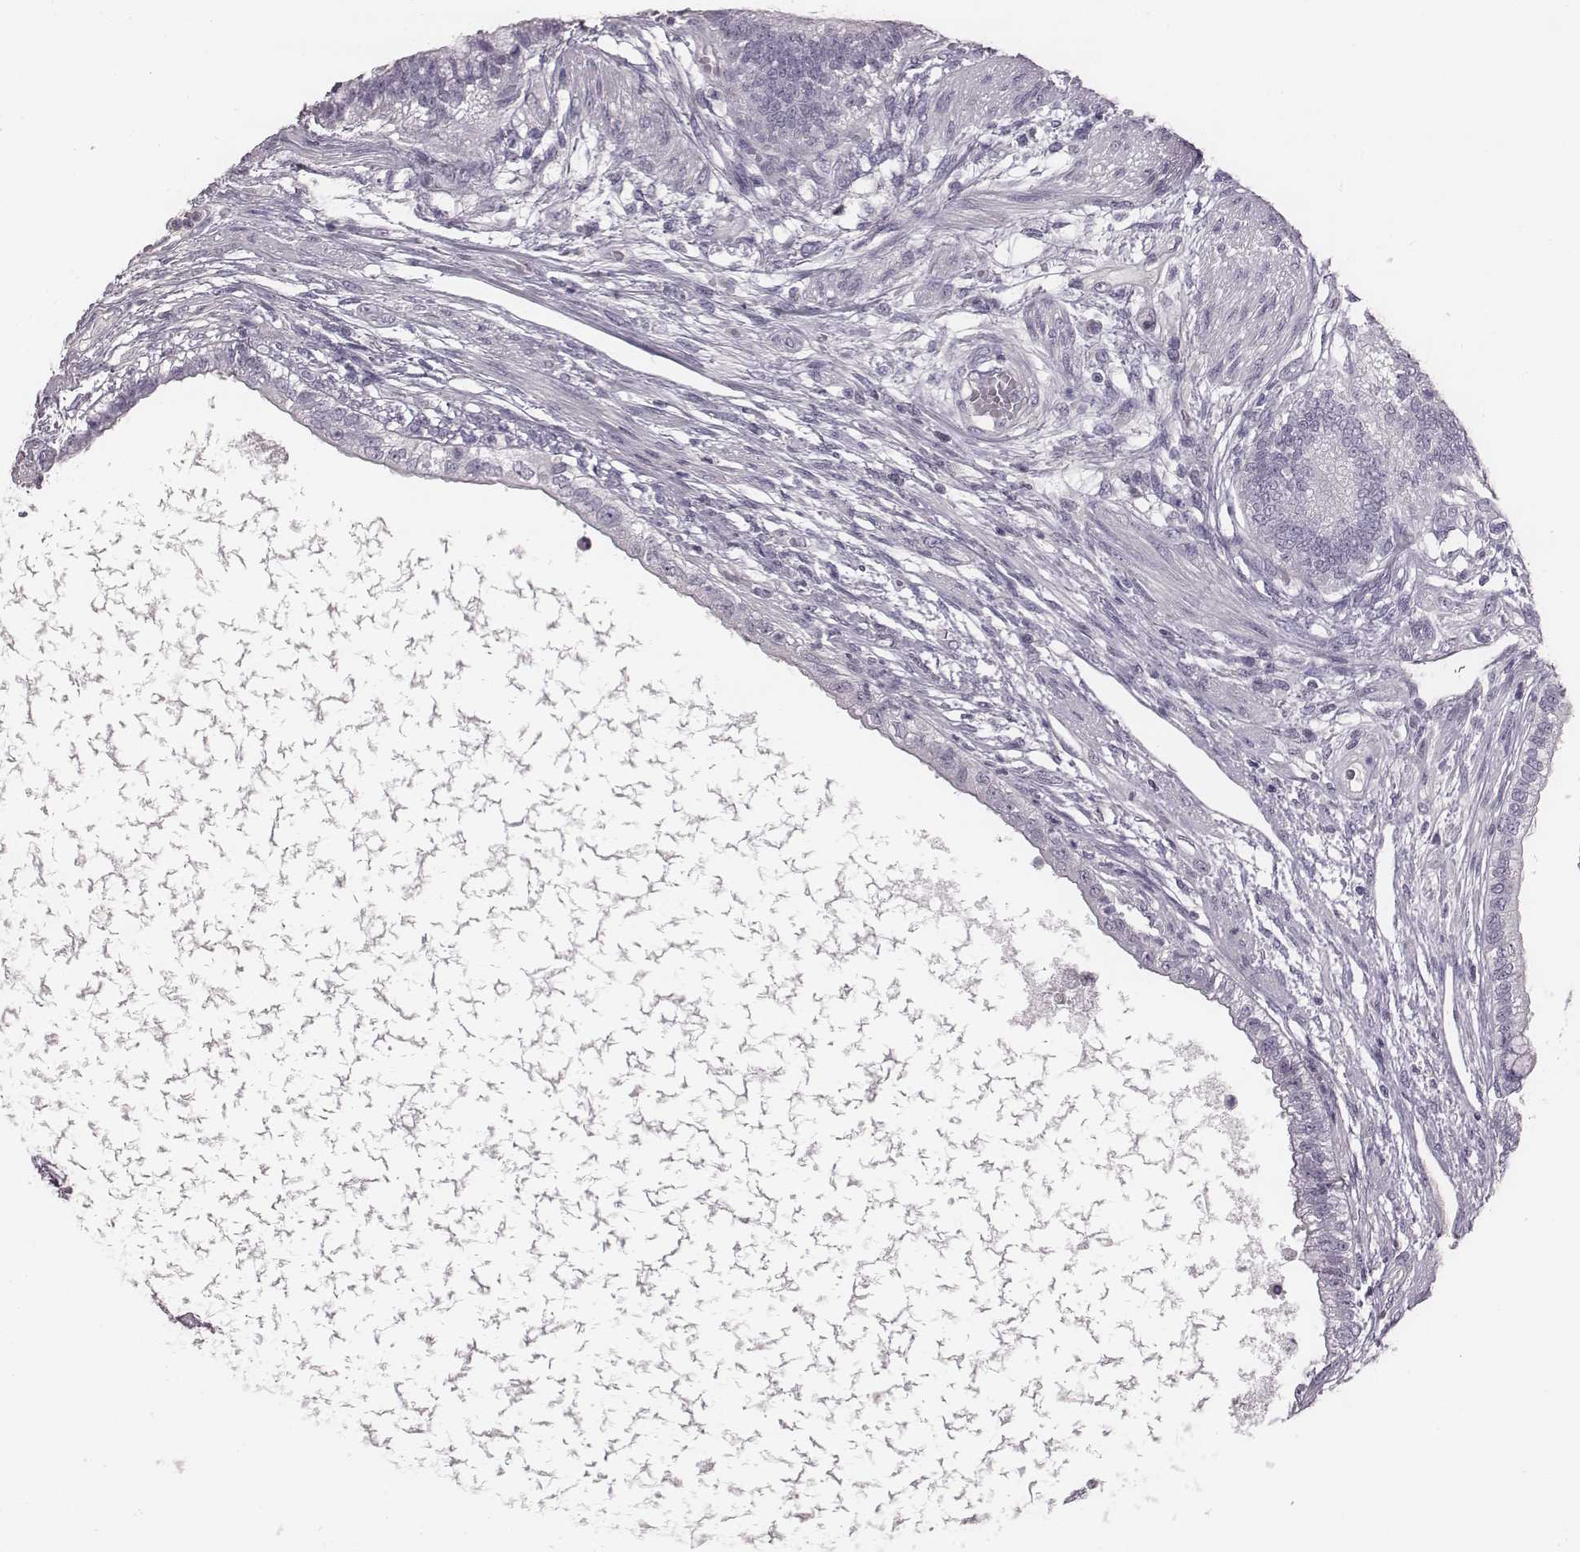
{"staining": {"intensity": "negative", "quantity": "none", "location": "none"}, "tissue": "testis cancer", "cell_type": "Tumor cells", "image_type": "cancer", "snomed": [{"axis": "morphology", "description": "Carcinoma, Embryonal, NOS"}, {"axis": "topography", "description": "Testis"}], "caption": "Human embryonal carcinoma (testis) stained for a protein using immunohistochemistry (IHC) displays no staining in tumor cells.", "gene": "PDE8B", "patient": {"sex": "male", "age": 26}}